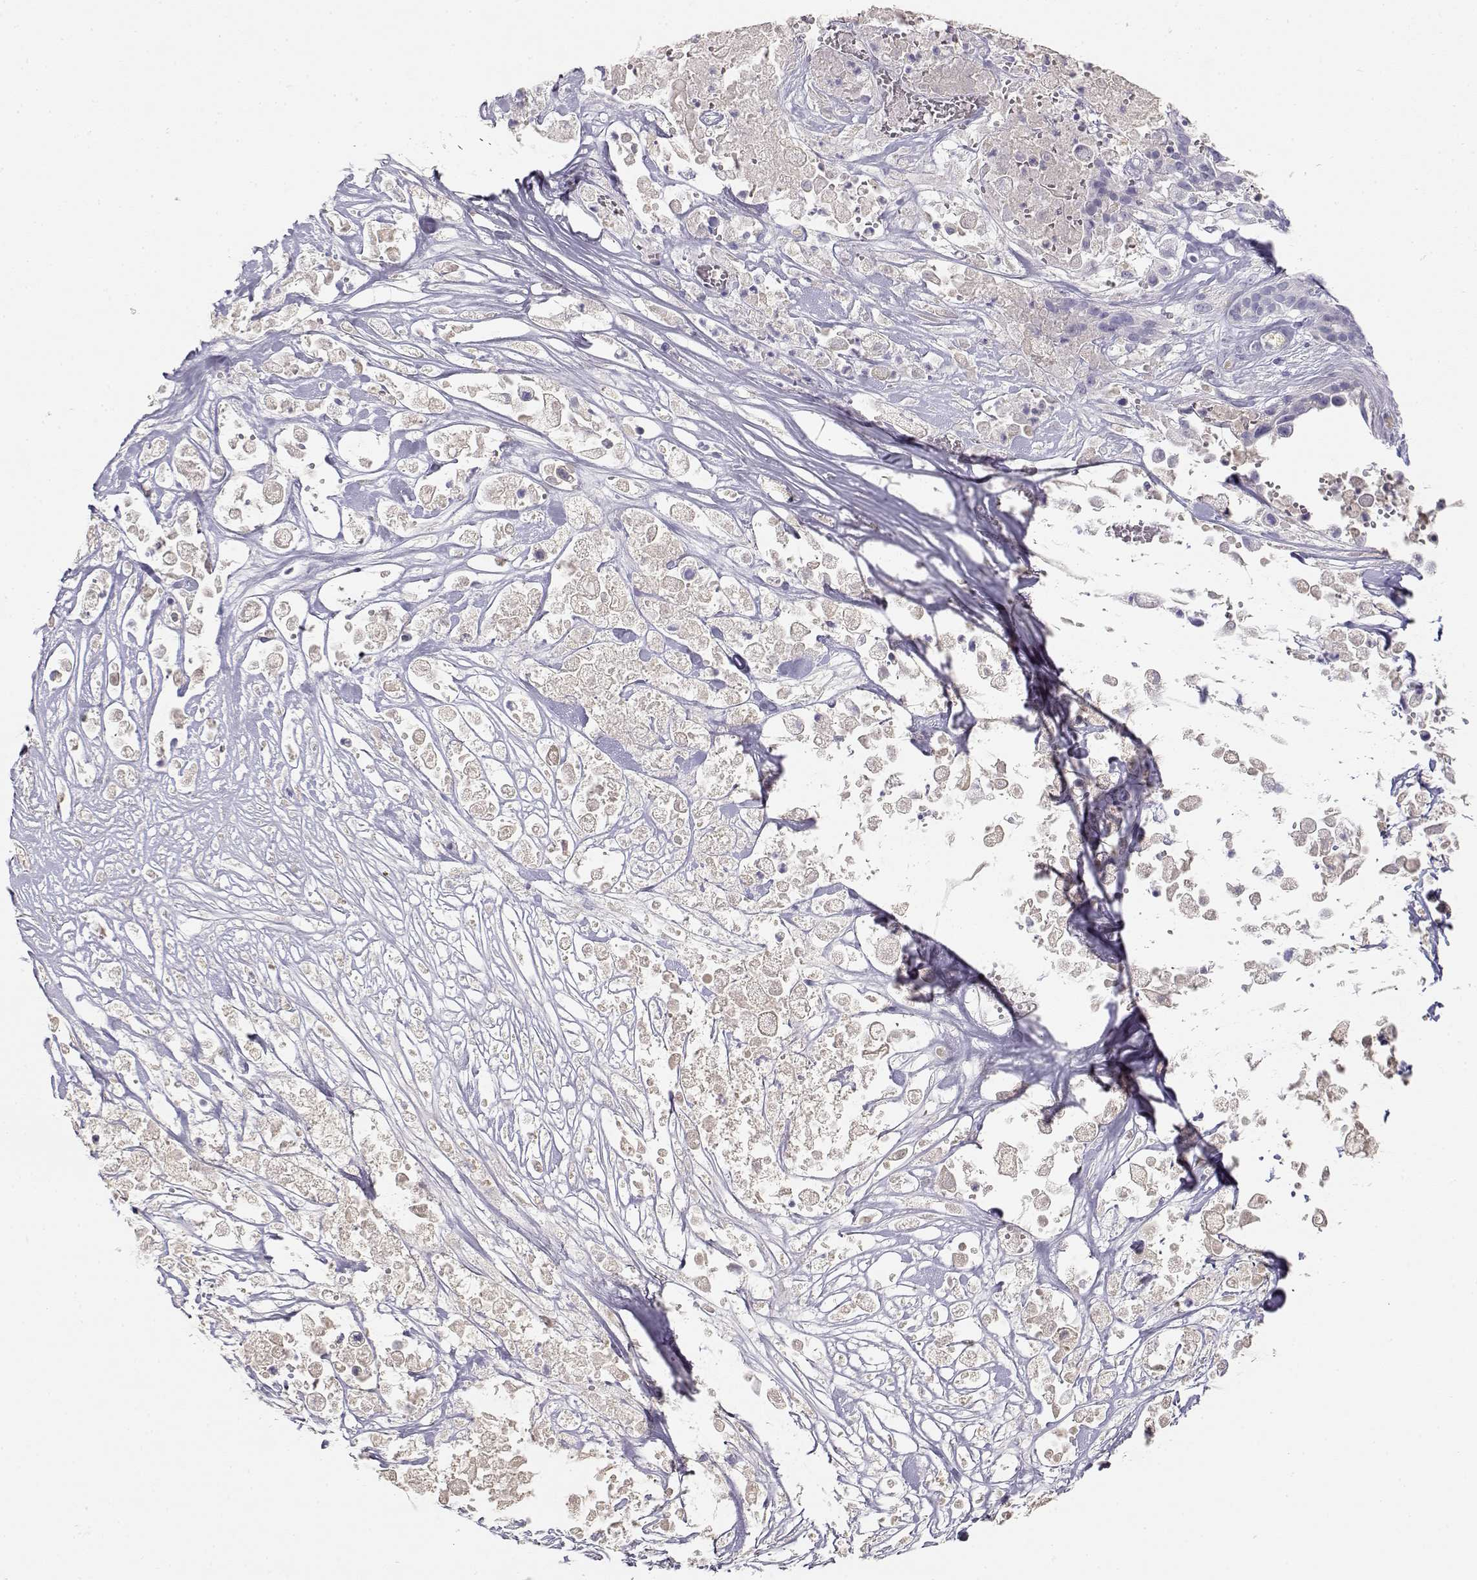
{"staining": {"intensity": "negative", "quantity": "none", "location": "none"}, "tissue": "pancreatic cancer", "cell_type": "Tumor cells", "image_type": "cancer", "snomed": [{"axis": "morphology", "description": "Adenocarcinoma, NOS"}, {"axis": "topography", "description": "Pancreas"}], "caption": "This is a micrograph of immunohistochemistry (IHC) staining of pancreatic adenocarcinoma, which shows no positivity in tumor cells. (Brightfield microscopy of DAB (3,3'-diaminobenzidine) IHC at high magnification).", "gene": "GPR174", "patient": {"sex": "male", "age": 44}}